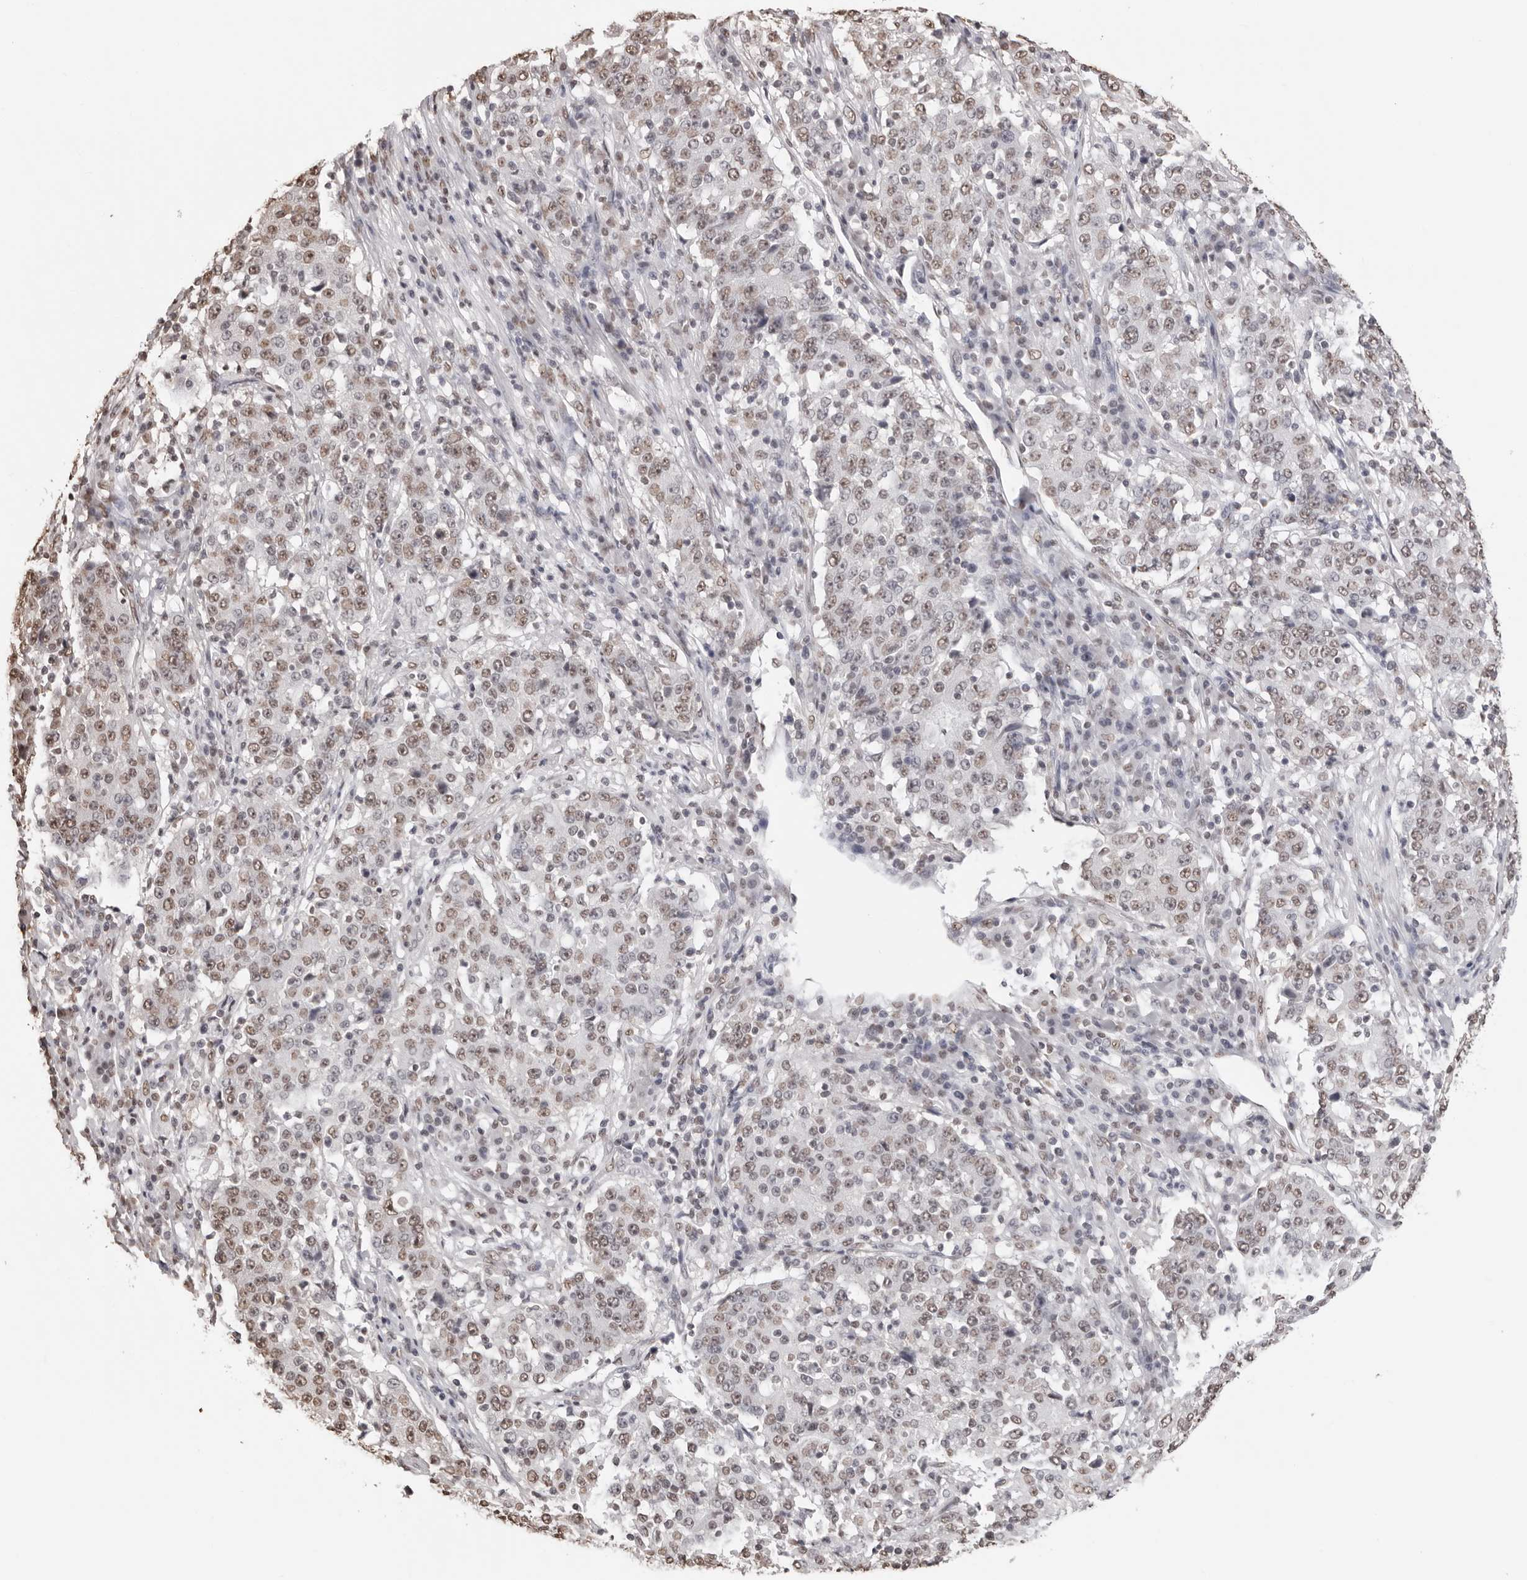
{"staining": {"intensity": "weak", "quantity": ">75%", "location": "nuclear"}, "tissue": "stomach cancer", "cell_type": "Tumor cells", "image_type": "cancer", "snomed": [{"axis": "morphology", "description": "Adenocarcinoma, NOS"}, {"axis": "topography", "description": "Stomach"}], "caption": "A high-resolution photomicrograph shows immunohistochemistry staining of stomach adenocarcinoma, which exhibits weak nuclear expression in approximately >75% of tumor cells. The staining is performed using DAB (3,3'-diaminobenzidine) brown chromogen to label protein expression. The nuclei are counter-stained blue using hematoxylin.", "gene": "OLIG3", "patient": {"sex": "male", "age": 59}}